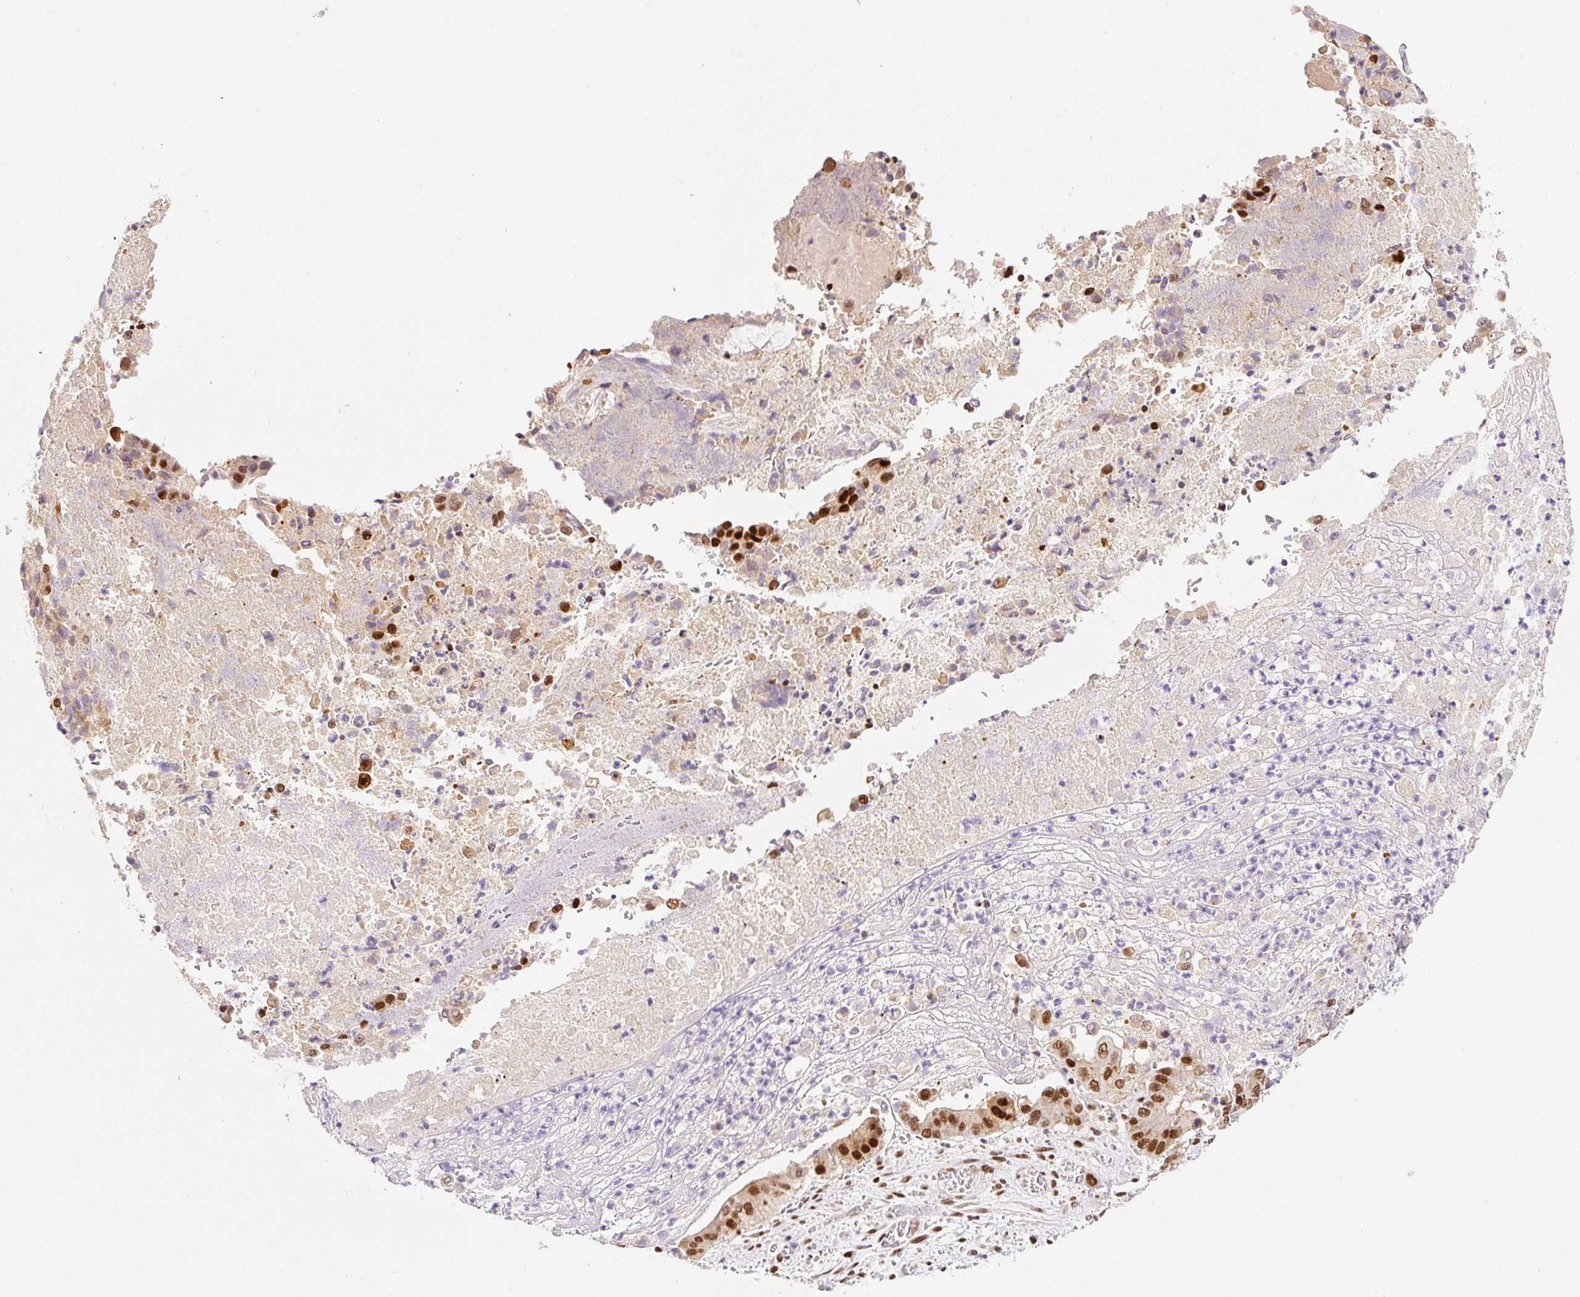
{"staining": {"intensity": "strong", "quantity": ">75%", "location": "nuclear"}, "tissue": "pancreatic cancer", "cell_type": "Tumor cells", "image_type": "cancer", "snomed": [{"axis": "morphology", "description": "Adenocarcinoma, NOS"}, {"axis": "topography", "description": "Pancreas"}], "caption": "This photomicrograph demonstrates IHC staining of human pancreatic adenocarcinoma, with high strong nuclear expression in approximately >75% of tumor cells.", "gene": "GPR139", "patient": {"sex": "female", "age": 77}}